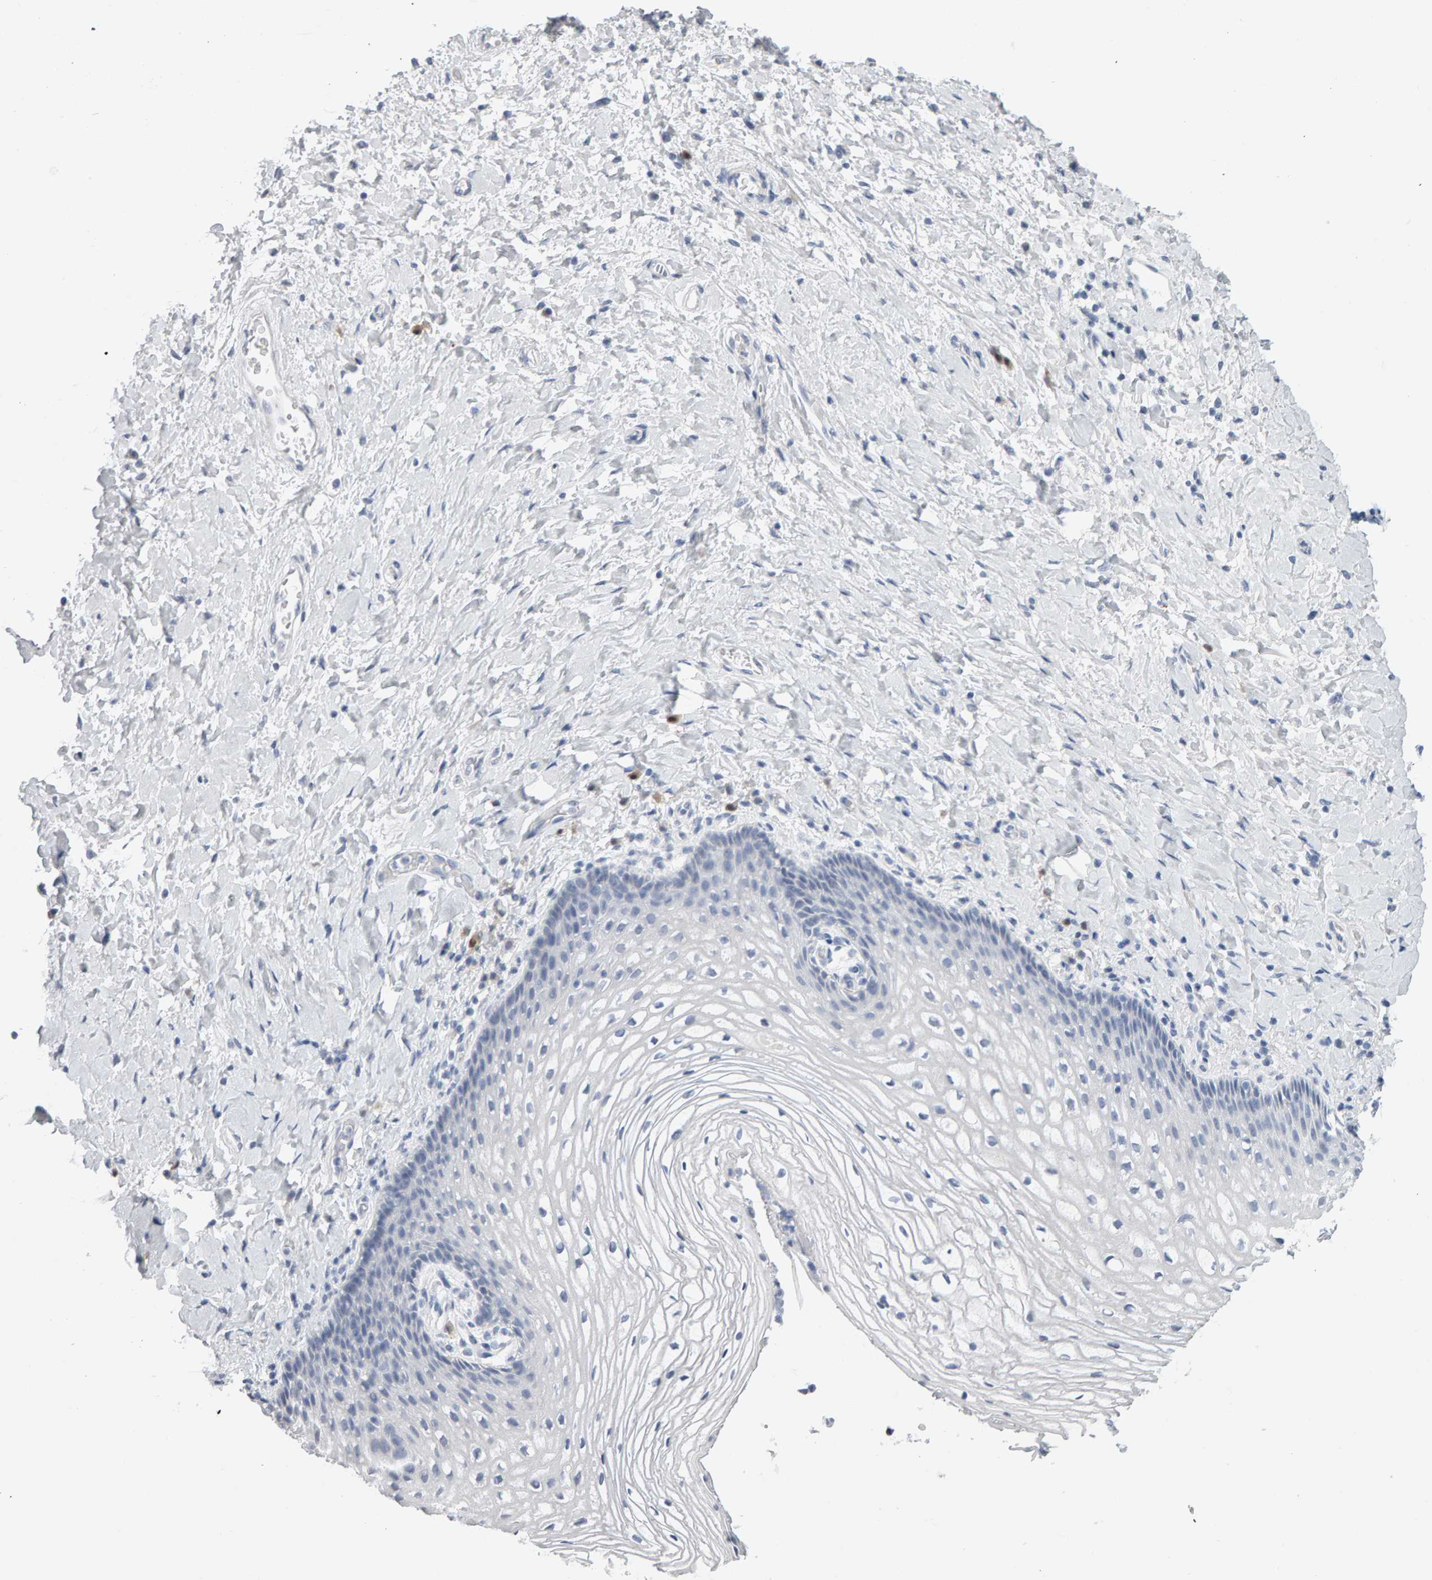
{"staining": {"intensity": "negative", "quantity": "none", "location": "none"}, "tissue": "vagina", "cell_type": "Squamous epithelial cells", "image_type": "normal", "snomed": [{"axis": "morphology", "description": "Normal tissue, NOS"}, {"axis": "topography", "description": "Vagina"}], "caption": "A high-resolution micrograph shows immunohistochemistry staining of benign vagina, which reveals no significant expression in squamous epithelial cells. Nuclei are stained in blue.", "gene": "CTH", "patient": {"sex": "female", "age": 60}}